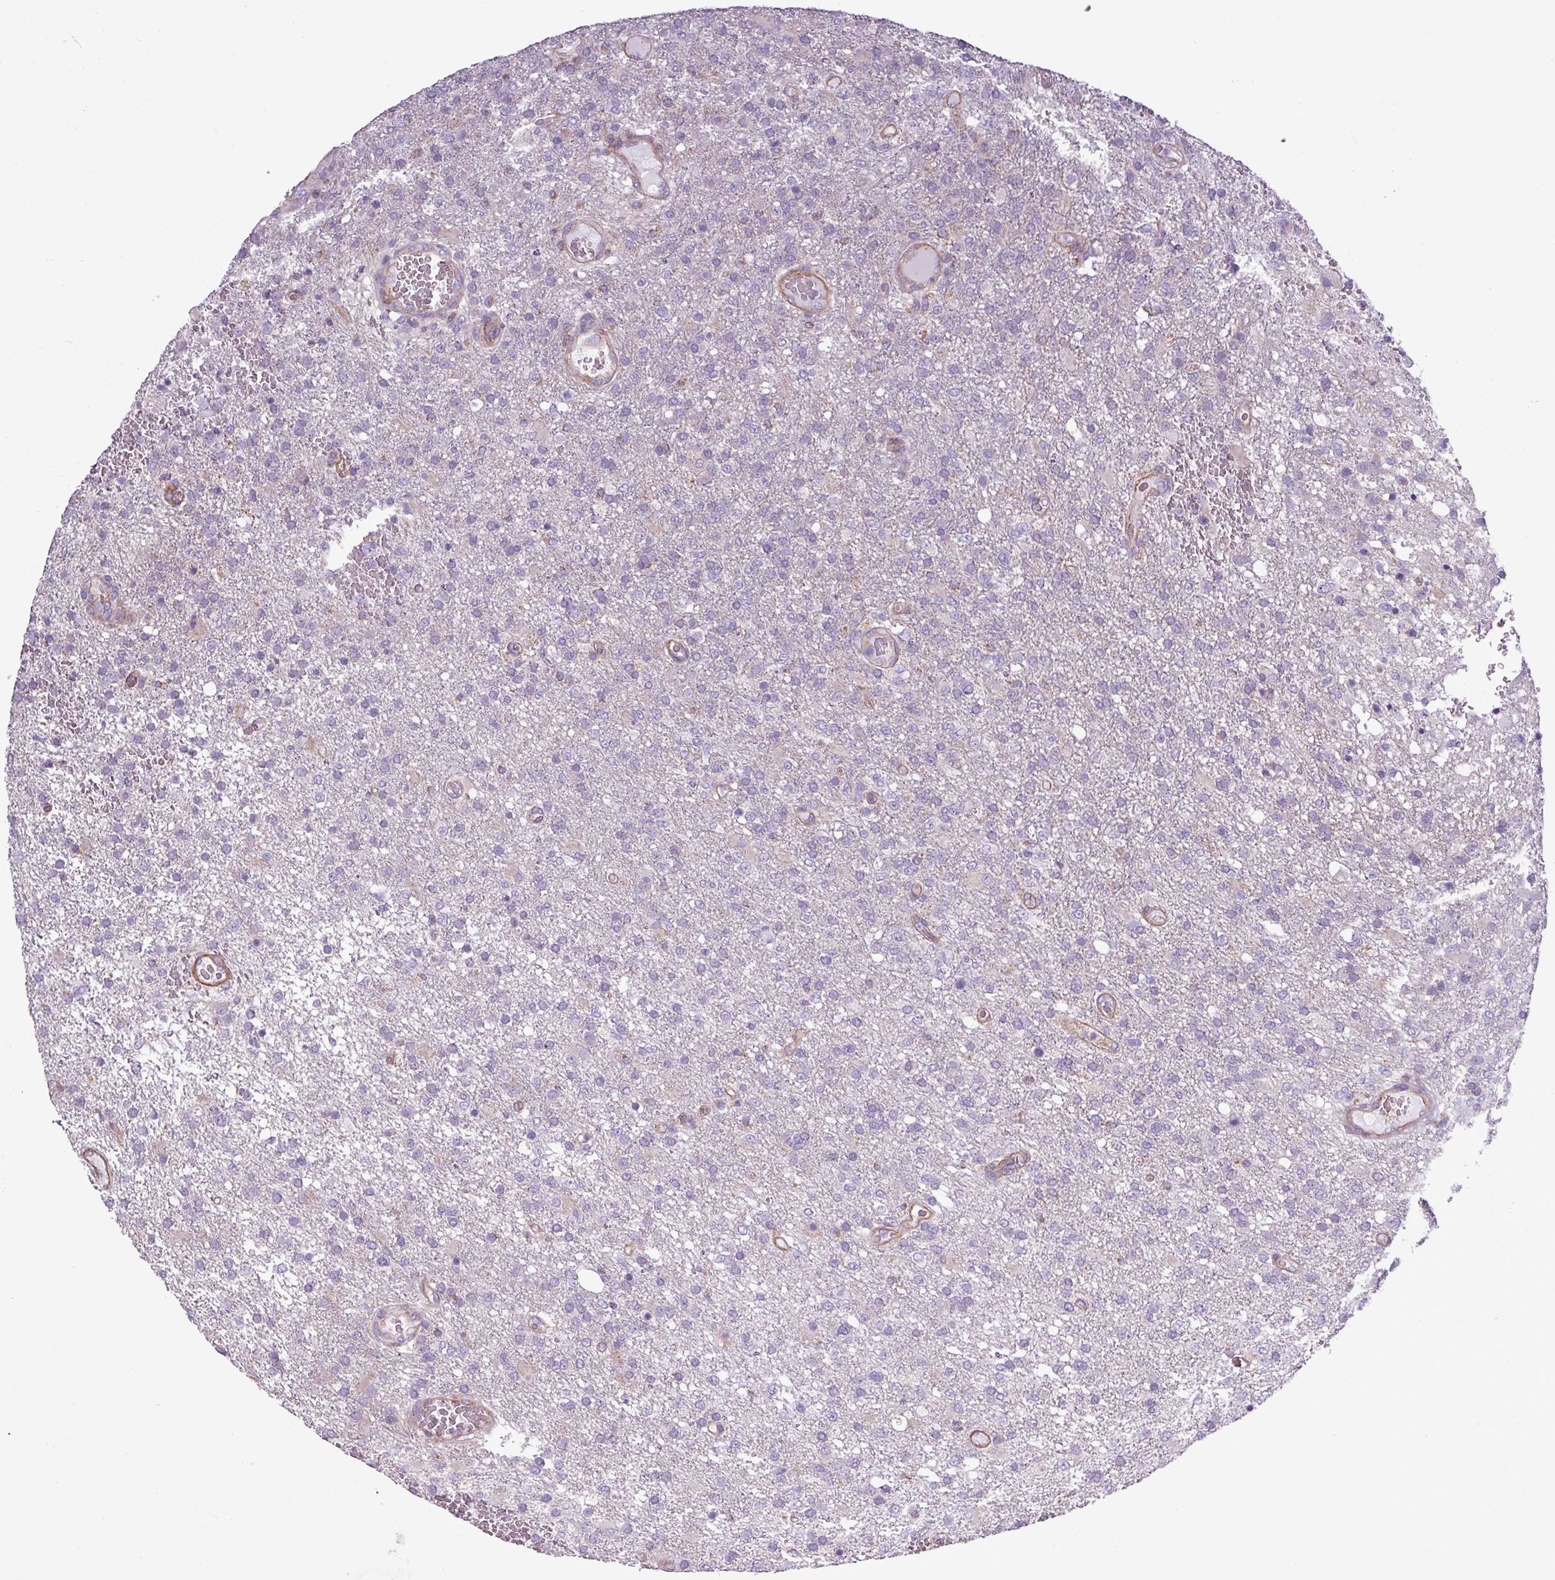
{"staining": {"intensity": "negative", "quantity": "none", "location": "none"}, "tissue": "glioma", "cell_type": "Tumor cells", "image_type": "cancer", "snomed": [{"axis": "morphology", "description": "Glioma, malignant, High grade"}, {"axis": "topography", "description": "Brain"}], "caption": "High magnification brightfield microscopy of glioma stained with DAB (3,3'-diaminobenzidine) (brown) and counterstained with hematoxylin (blue): tumor cells show no significant positivity.", "gene": "BTN2A2", "patient": {"sex": "female", "age": 74}}